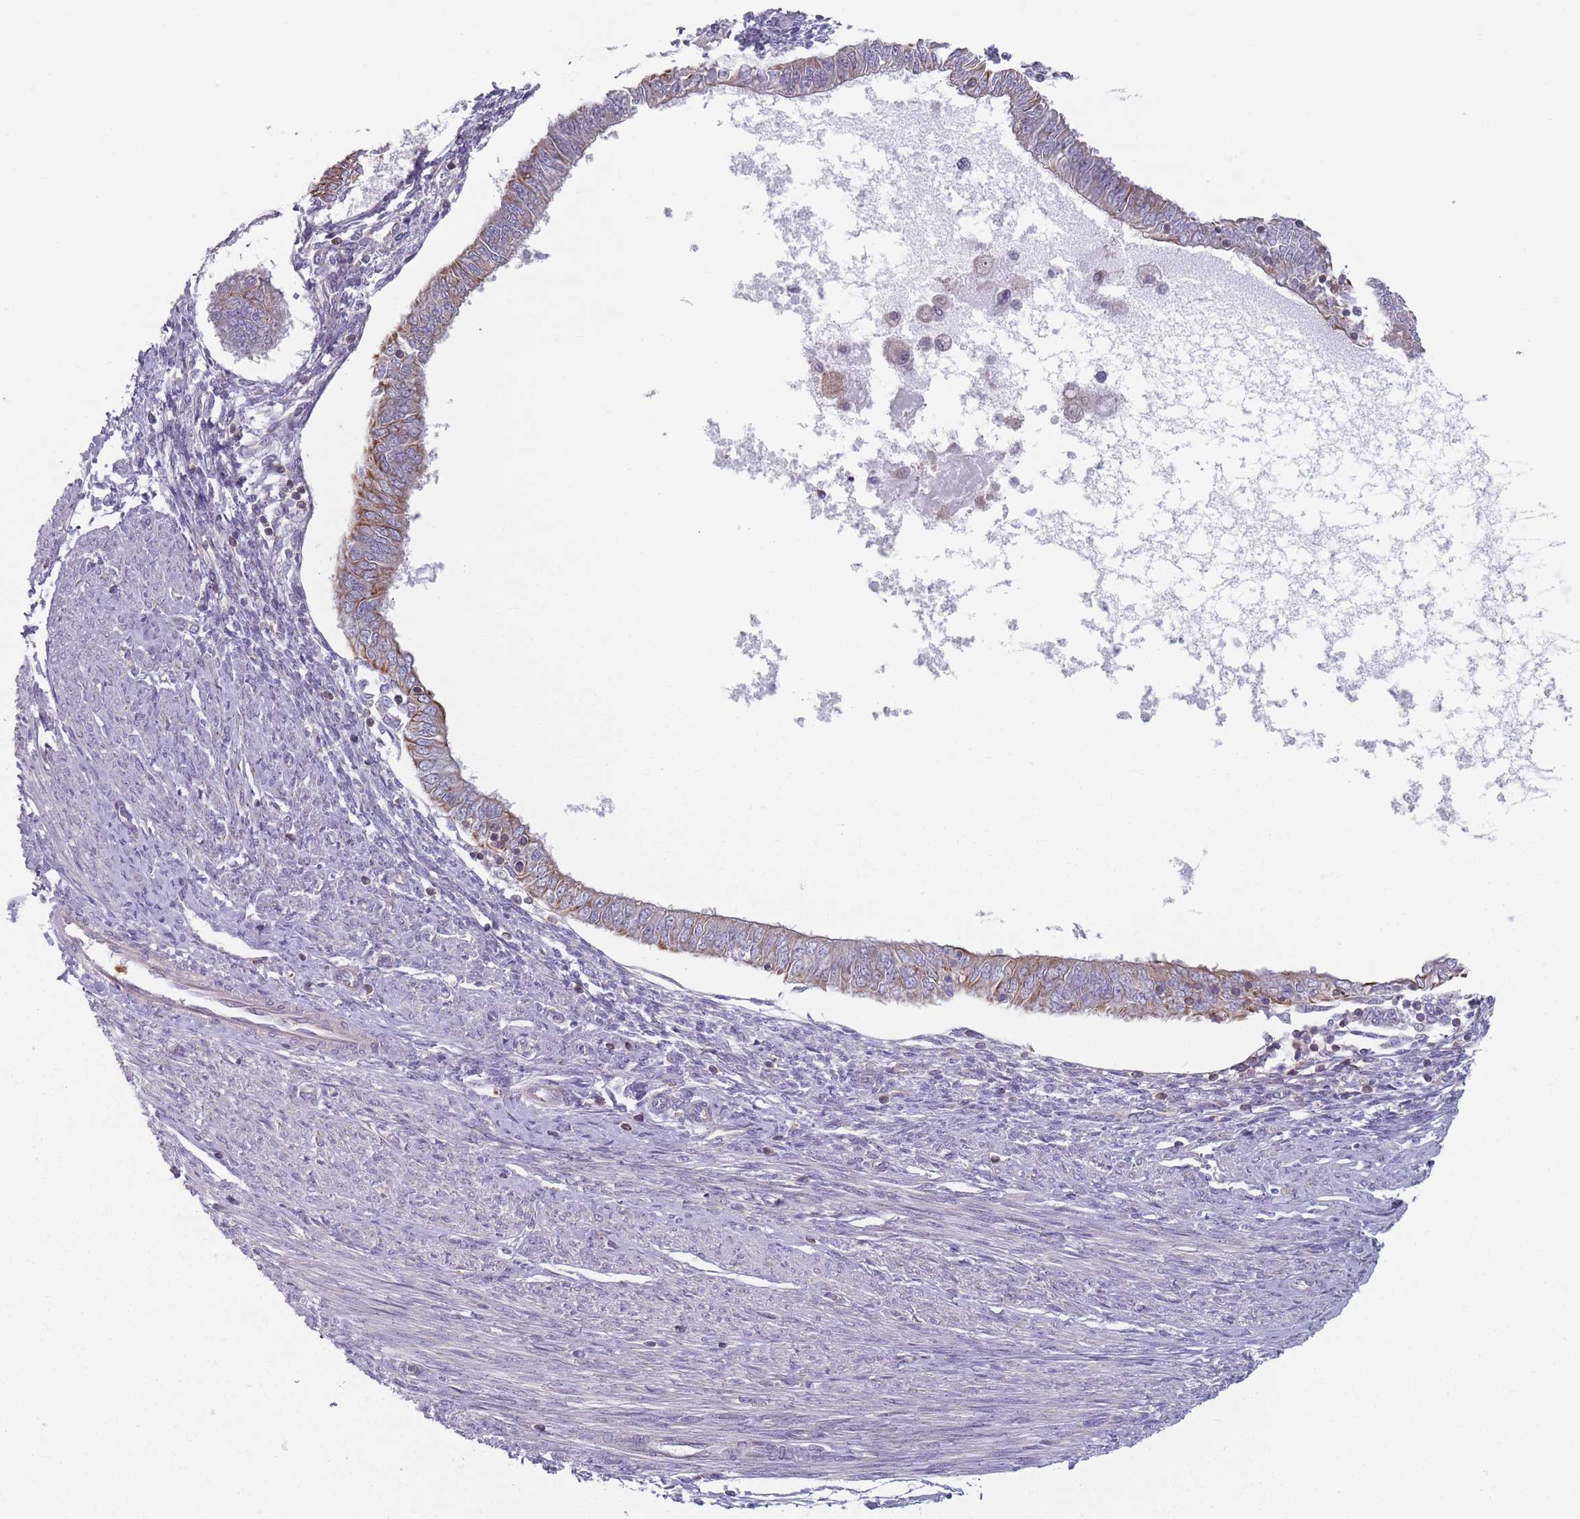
{"staining": {"intensity": "moderate", "quantity": "25%-75%", "location": "cytoplasmic/membranous"}, "tissue": "endometrial cancer", "cell_type": "Tumor cells", "image_type": "cancer", "snomed": [{"axis": "morphology", "description": "Adenocarcinoma, NOS"}, {"axis": "topography", "description": "Endometrium"}], "caption": "Endometrial cancer (adenocarcinoma) stained for a protein exhibits moderate cytoplasmic/membranous positivity in tumor cells.", "gene": "HSBP1L1", "patient": {"sex": "female", "age": 58}}